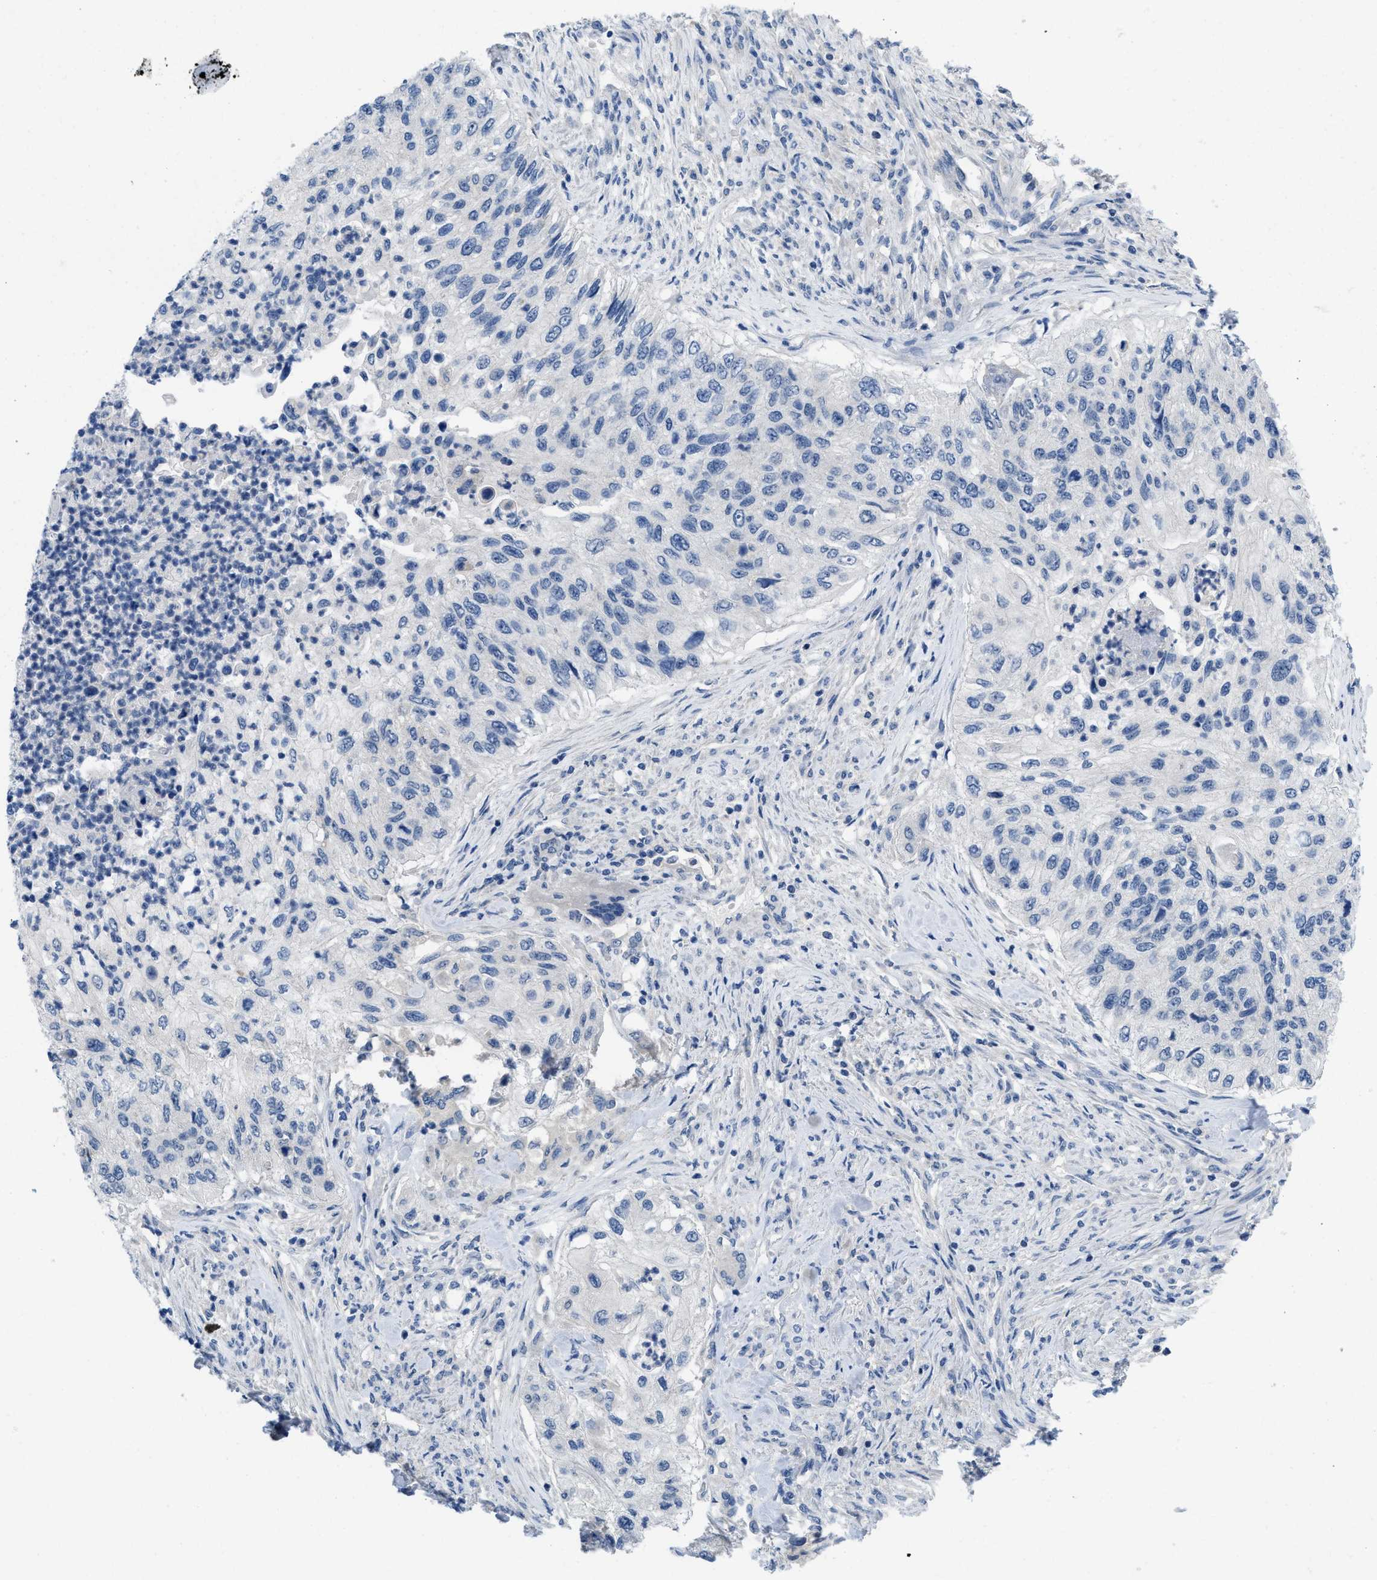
{"staining": {"intensity": "negative", "quantity": "none", "location": "none"}, "tissue": "urothelial cancer", "cell_type": "Tumor cells", "image_type": "cancer", "snomed": [{"axis": "morphology", "description": "Urothelial carcinoma, High grade"}, {"axis": "topography", "description": "Urinary bladder"}], "caption": "Immunohistochemical staining of urothelial cancer displays no significant expression in tumor cells.", "gene": "PYY", "patient": {"sex": "female", "age": 60}}